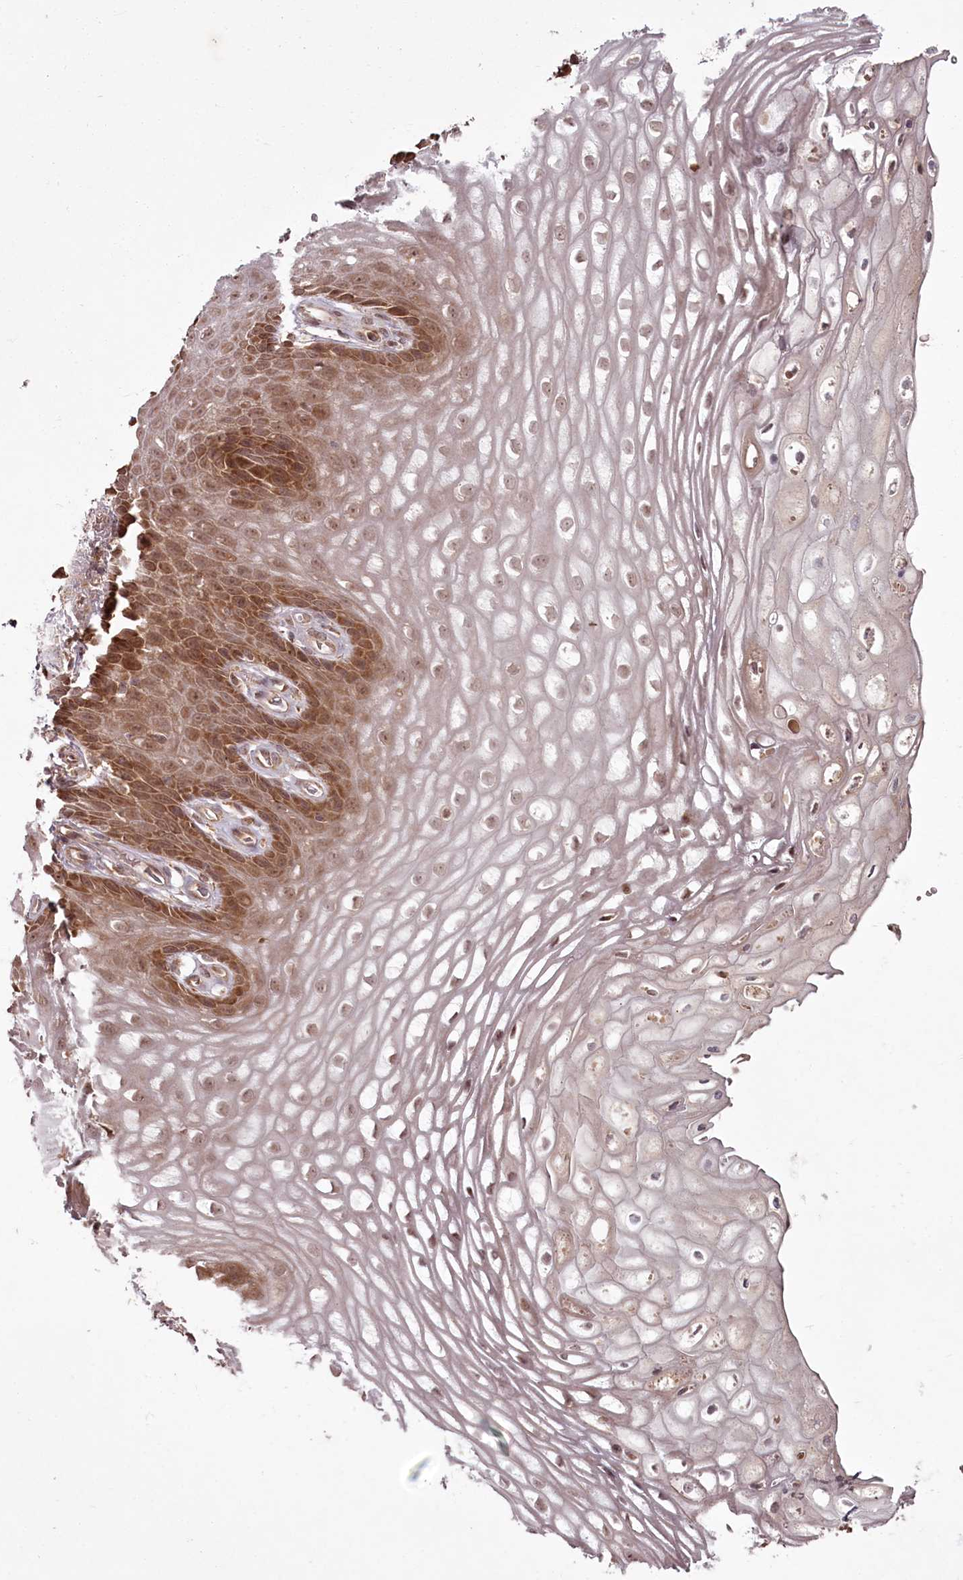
{"staining": {"intensity": "moderate", "quantity": "25%-75%", "location": "cytoplasmic/membranous"}, "tissue": "vagina", "cell_type": "Squamous epithelial cells", "image_type": "normal", "snomed": [{"axis": "morphology", "description": "Normal tissue, NOS"}, {"axis": "topography", "description": "Vagina"}], "caption": "Protein expression analysis of benign vagina displays moderate cytoplasmic/membranous positivity in about 25%-75% of squamous epithelial cells.", "gene": "PCBP2", "patient": {"sex": "female", "age": 60}}